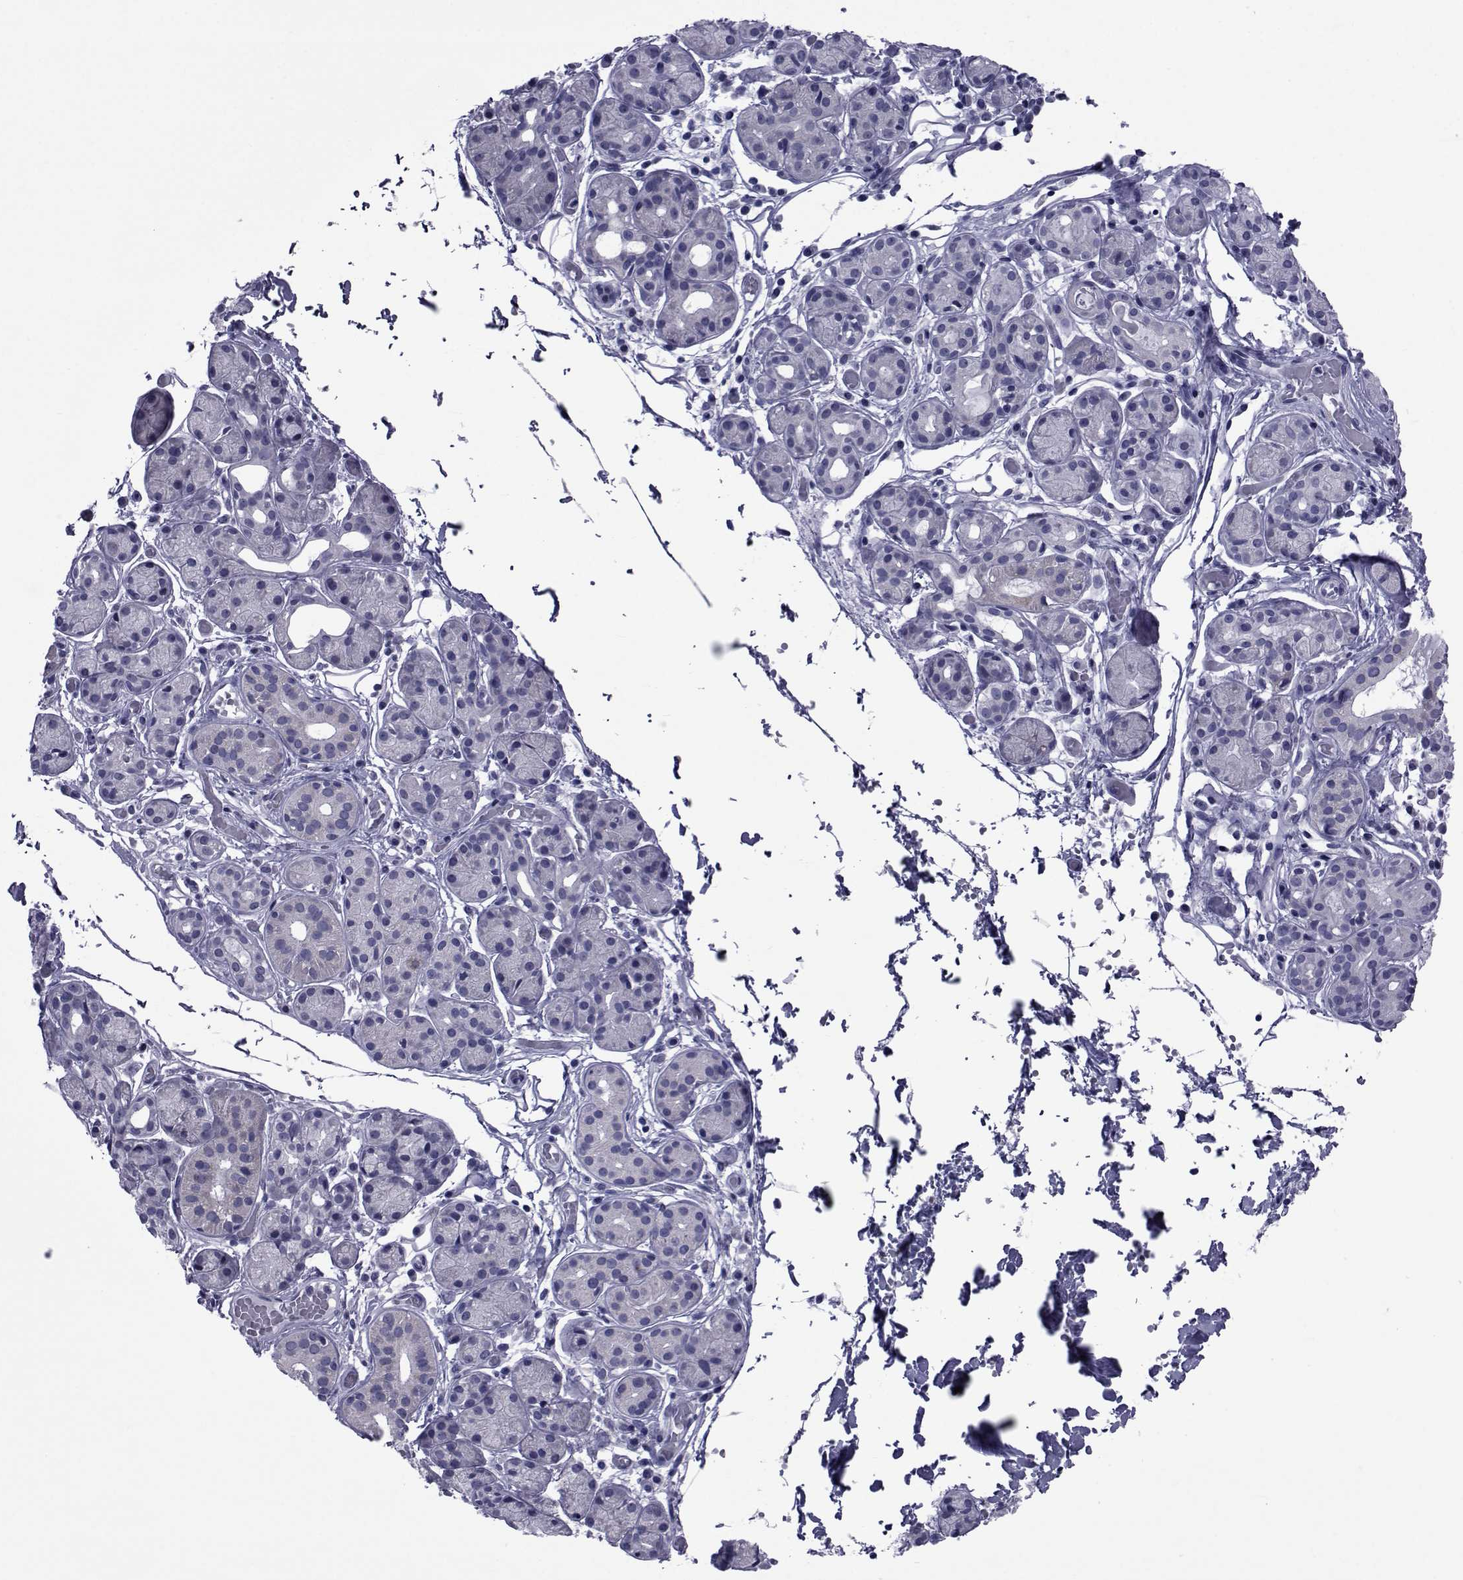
{"staining": {"intensity": "negative", "quantity": "none", "location": "none"}, "tissue": "salivary gland", "cell_type": "Glandular cells", "image_type": "normal", "snomed": [{"axis": "morphology", "description": "Normal tissue, NOS"}, {"axis": "topography", "description": "Salivary gland"}, {"axis": "topography", "description": "Peripheral nerve tissue"}], "caption": "Immunohistochemistry histopathology image of normal human salivary gland stained for a protein (brown), which reveals no expression in glandular cells.", "gene": "GKAP1", "patient": {"sex": "male", "age": 71}}